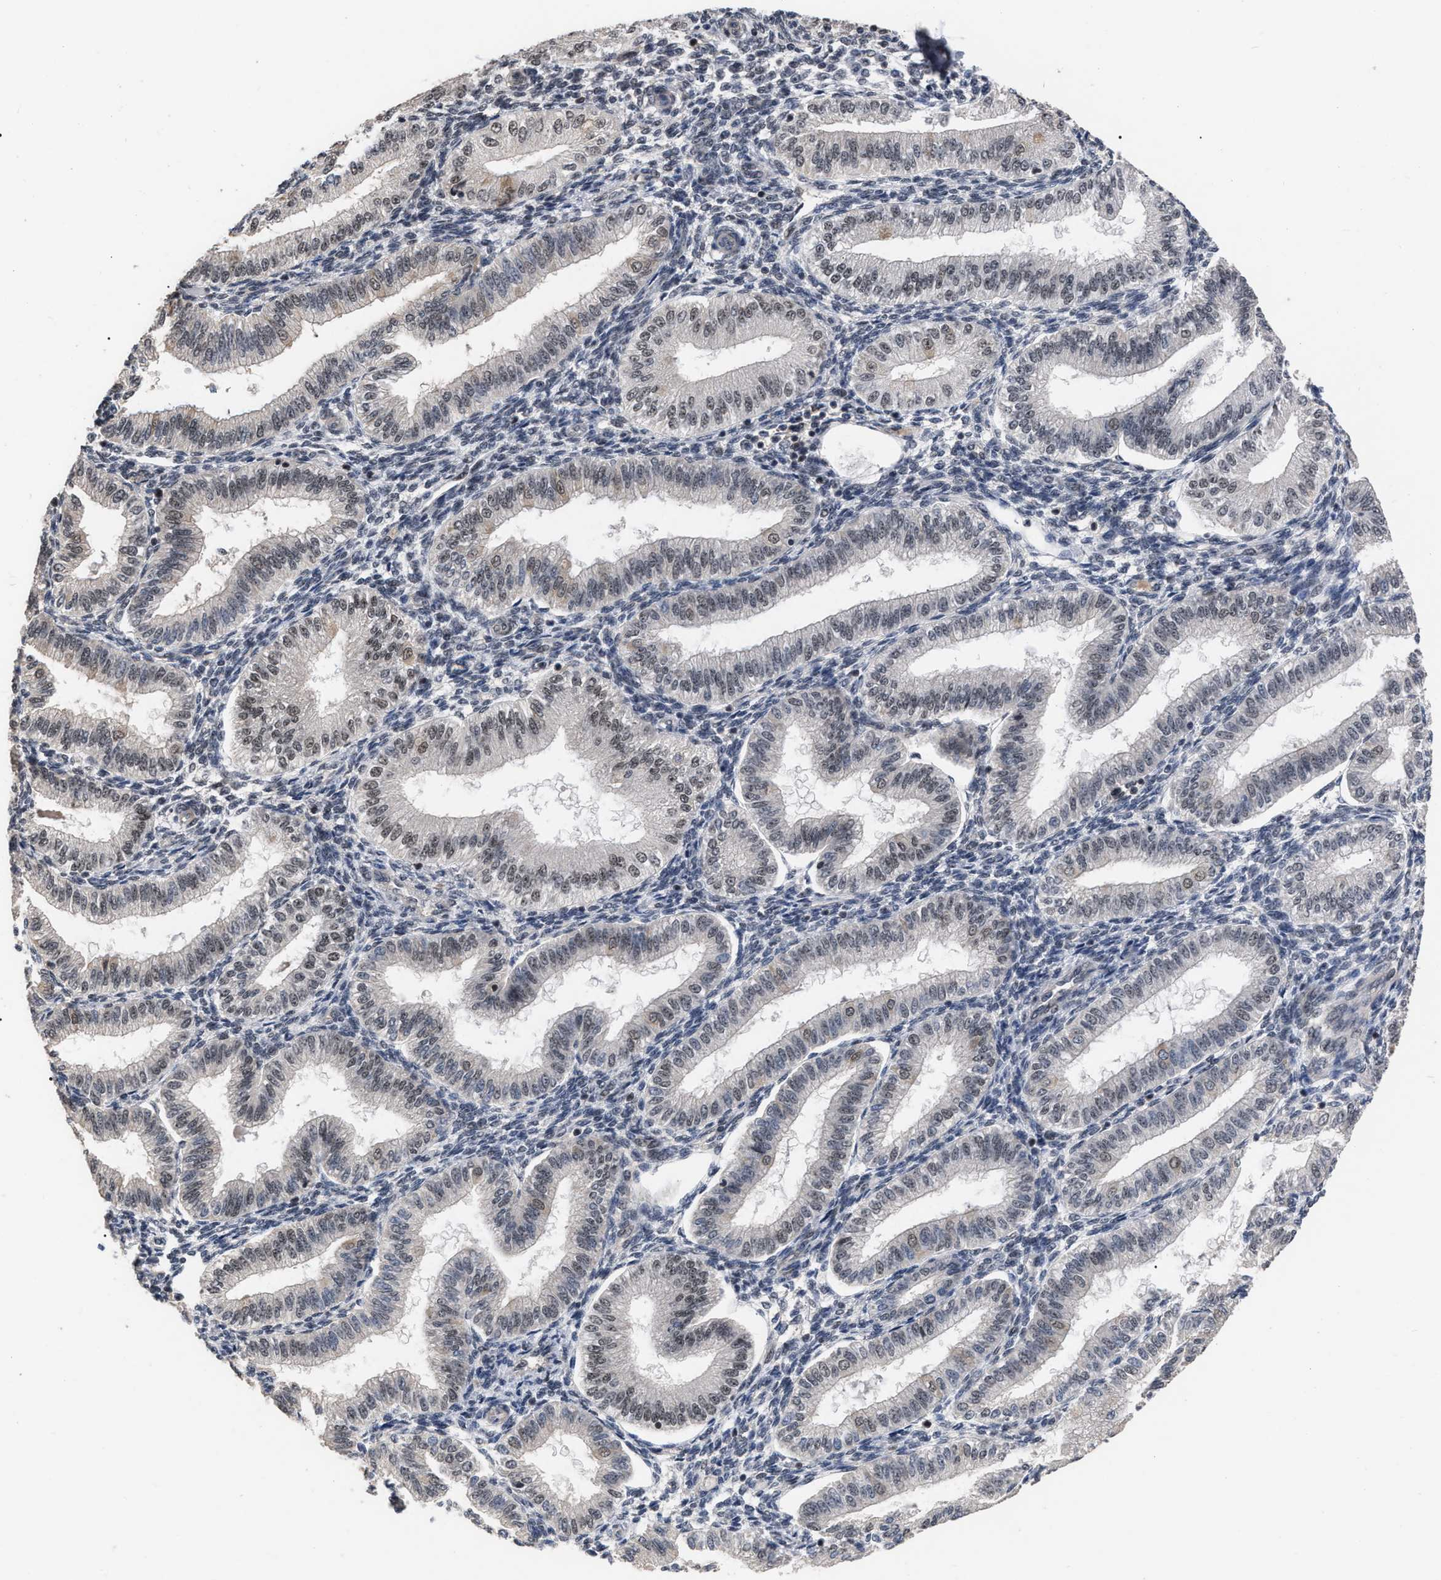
{"staining": {"intensity": "weak", "quantity": "25%-75%", "location": "nuclear"}, "tissue": "endometrium", "cell_type": "Cells in endometrial stroma", "image_type": "normal", "snomed": [{"axis": "morphology", "description": "Normal tissue, NOS"}, {"axis": "topography", "description": "Endometrium"}], "caption": "Endometrium stained with a protein marker shows weak staining in cells in endometrial stroma.", "gene": "JAZF1", "patient": {"sex": "female", "age": 39}}